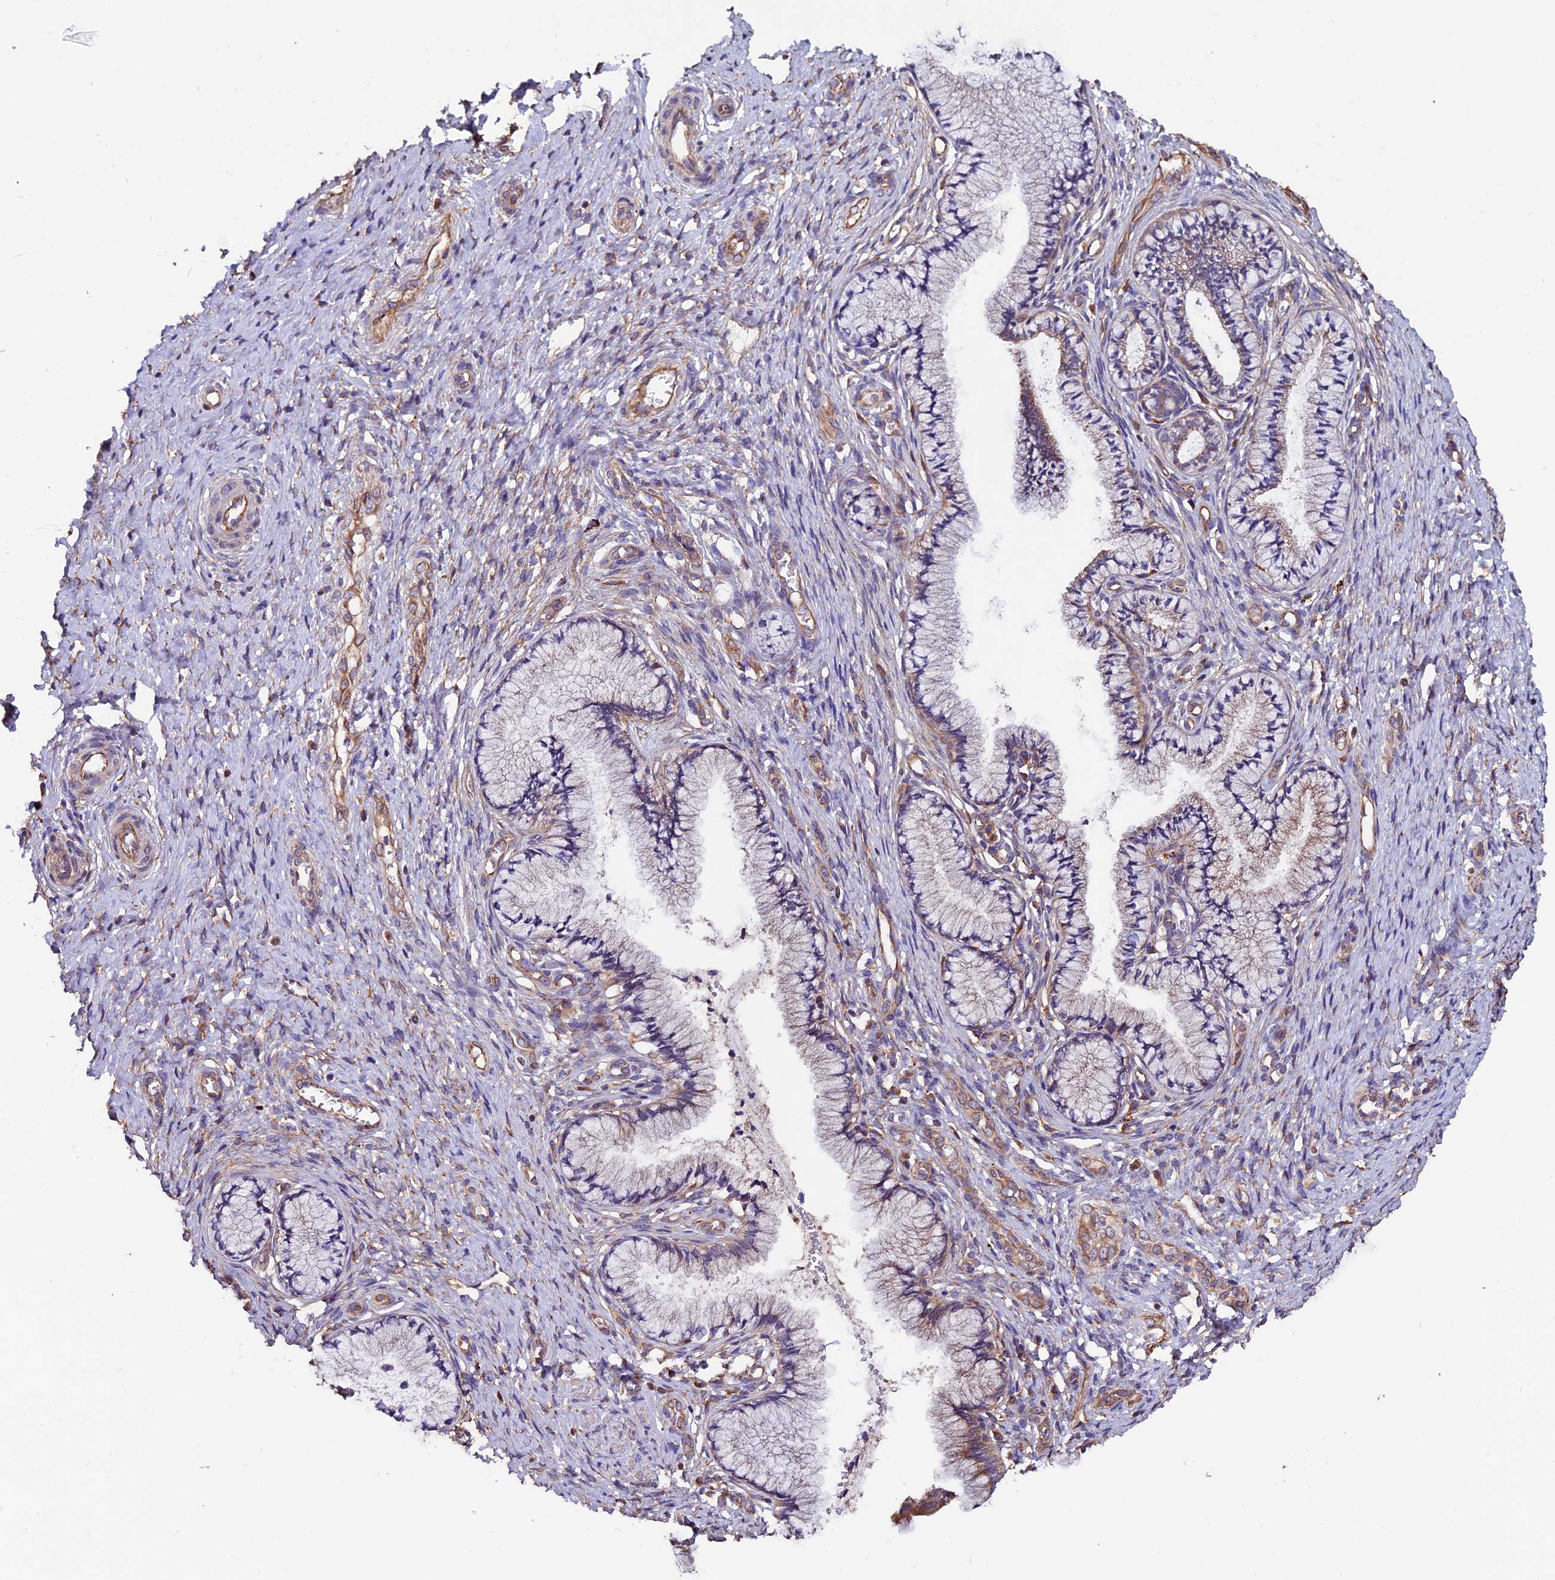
{"staining": {"intensity": "weak", "quantity": "25%-75%", "location": "cytoplasmic/membranous"}, "tissue": "cervix", "cell_type": "Glandular cells", "image_type": "normal", "snomed": [{"axis": "morphology", "description": "Normal tissue, NOS"}, {"axis": "topography", "description": "Cervix"}], "caption": "Approximately 25%-75% of glandular cells in normal human cervix reveal weak cytoplasmic/membranous protein staining as visualized by brown immunohistochemical staining.", "gene": "CLN5", "patient": {"sex": "female", "age": 36}}